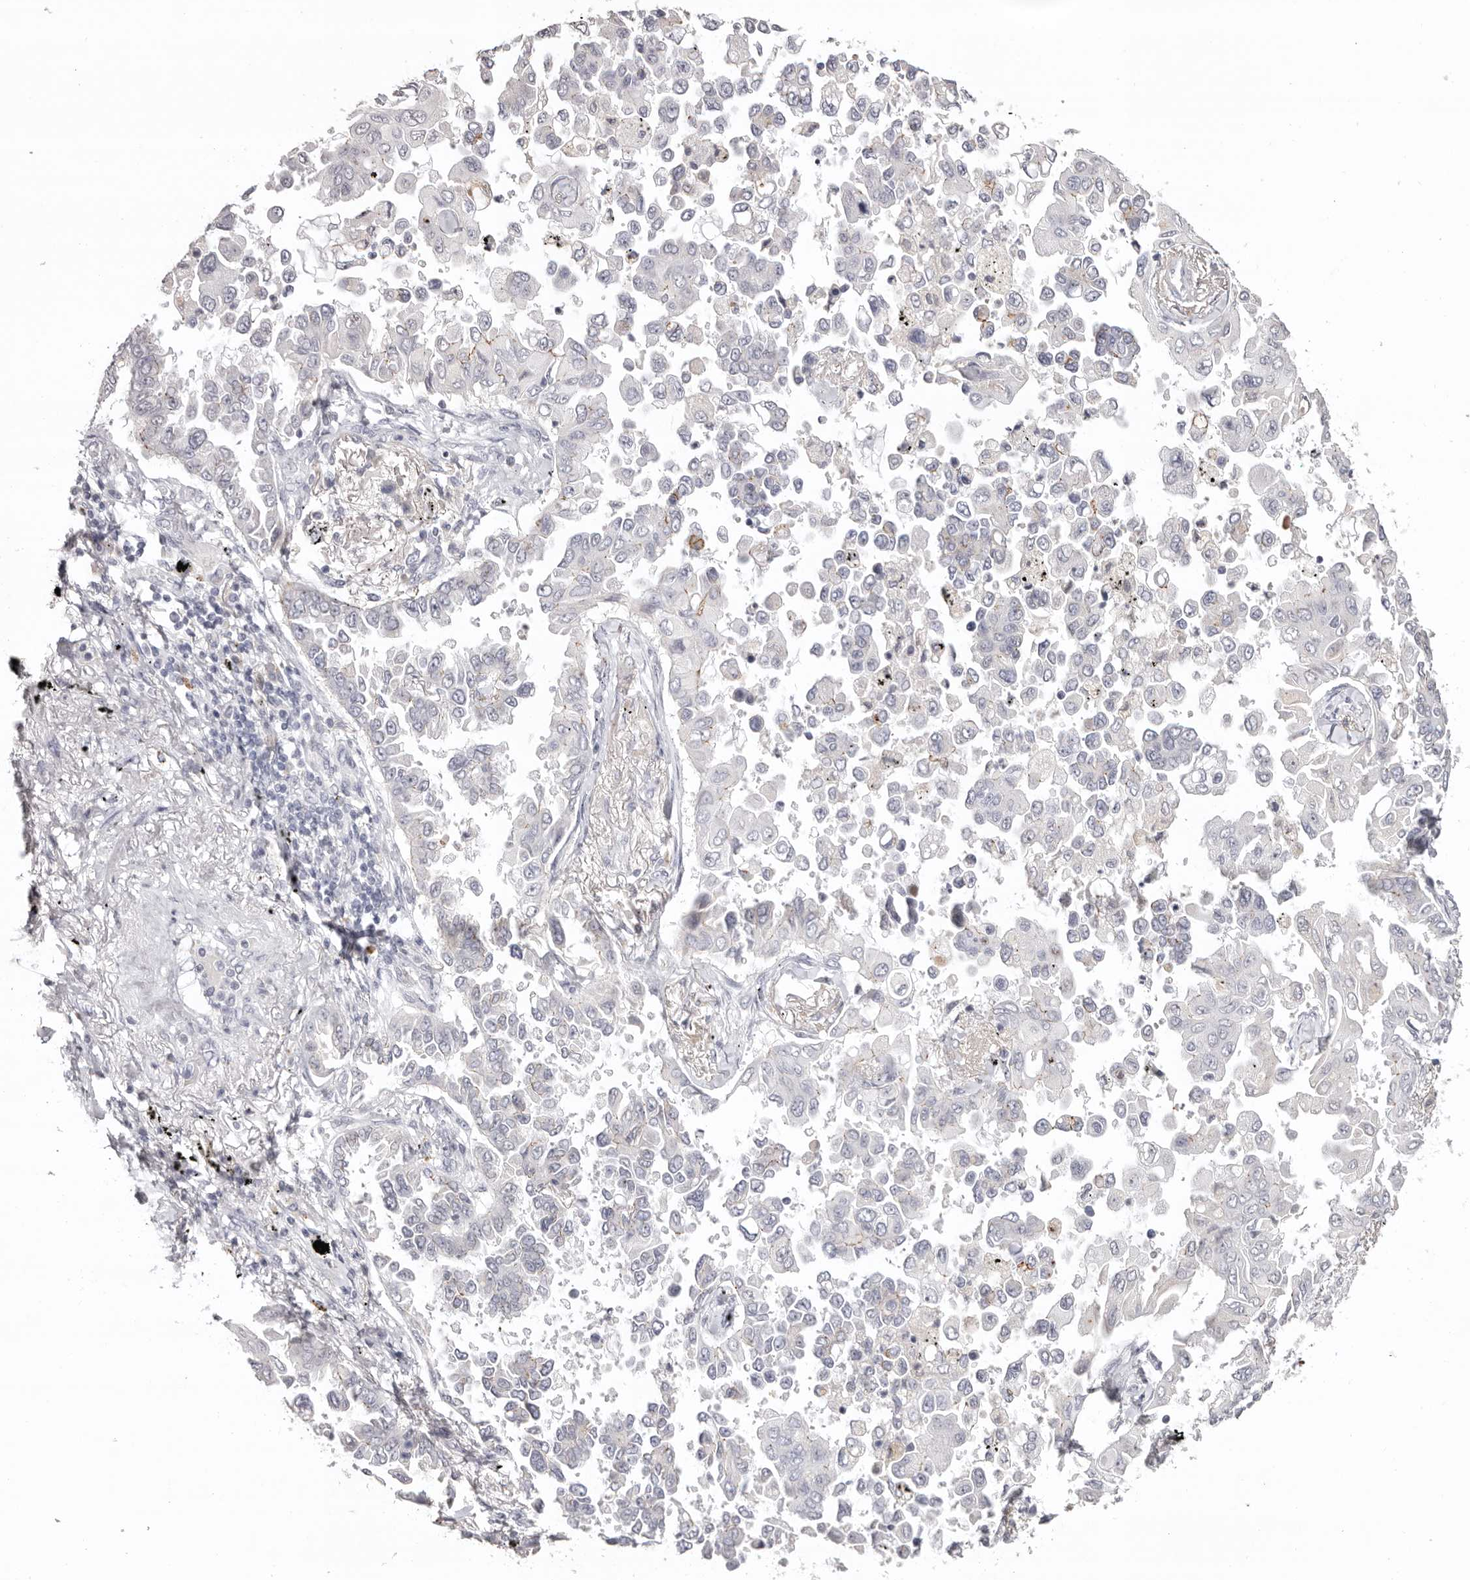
{"staining": {"intensity": "negative", "quantity": "none", "location": "none"}, "tissue": "lung cancer", "cell_type": "Tumor cells", "image_type": "cancer", "snomed": [{"axis": "morphology", "description": "Adenocarcinoma, NOS"}, {"axis": "topography", "description": "Lung"}], "caption": "High magnification brightfield microscopy of lung adenocarcinoma stained with DAB (3,3'-diaminobenzidine) (brown) and counterstained with hematoxylin (blue): tumor cells show no significant expression.", "gene": "PCDHB6", "patient": {"sex": "female", "age": 67}}